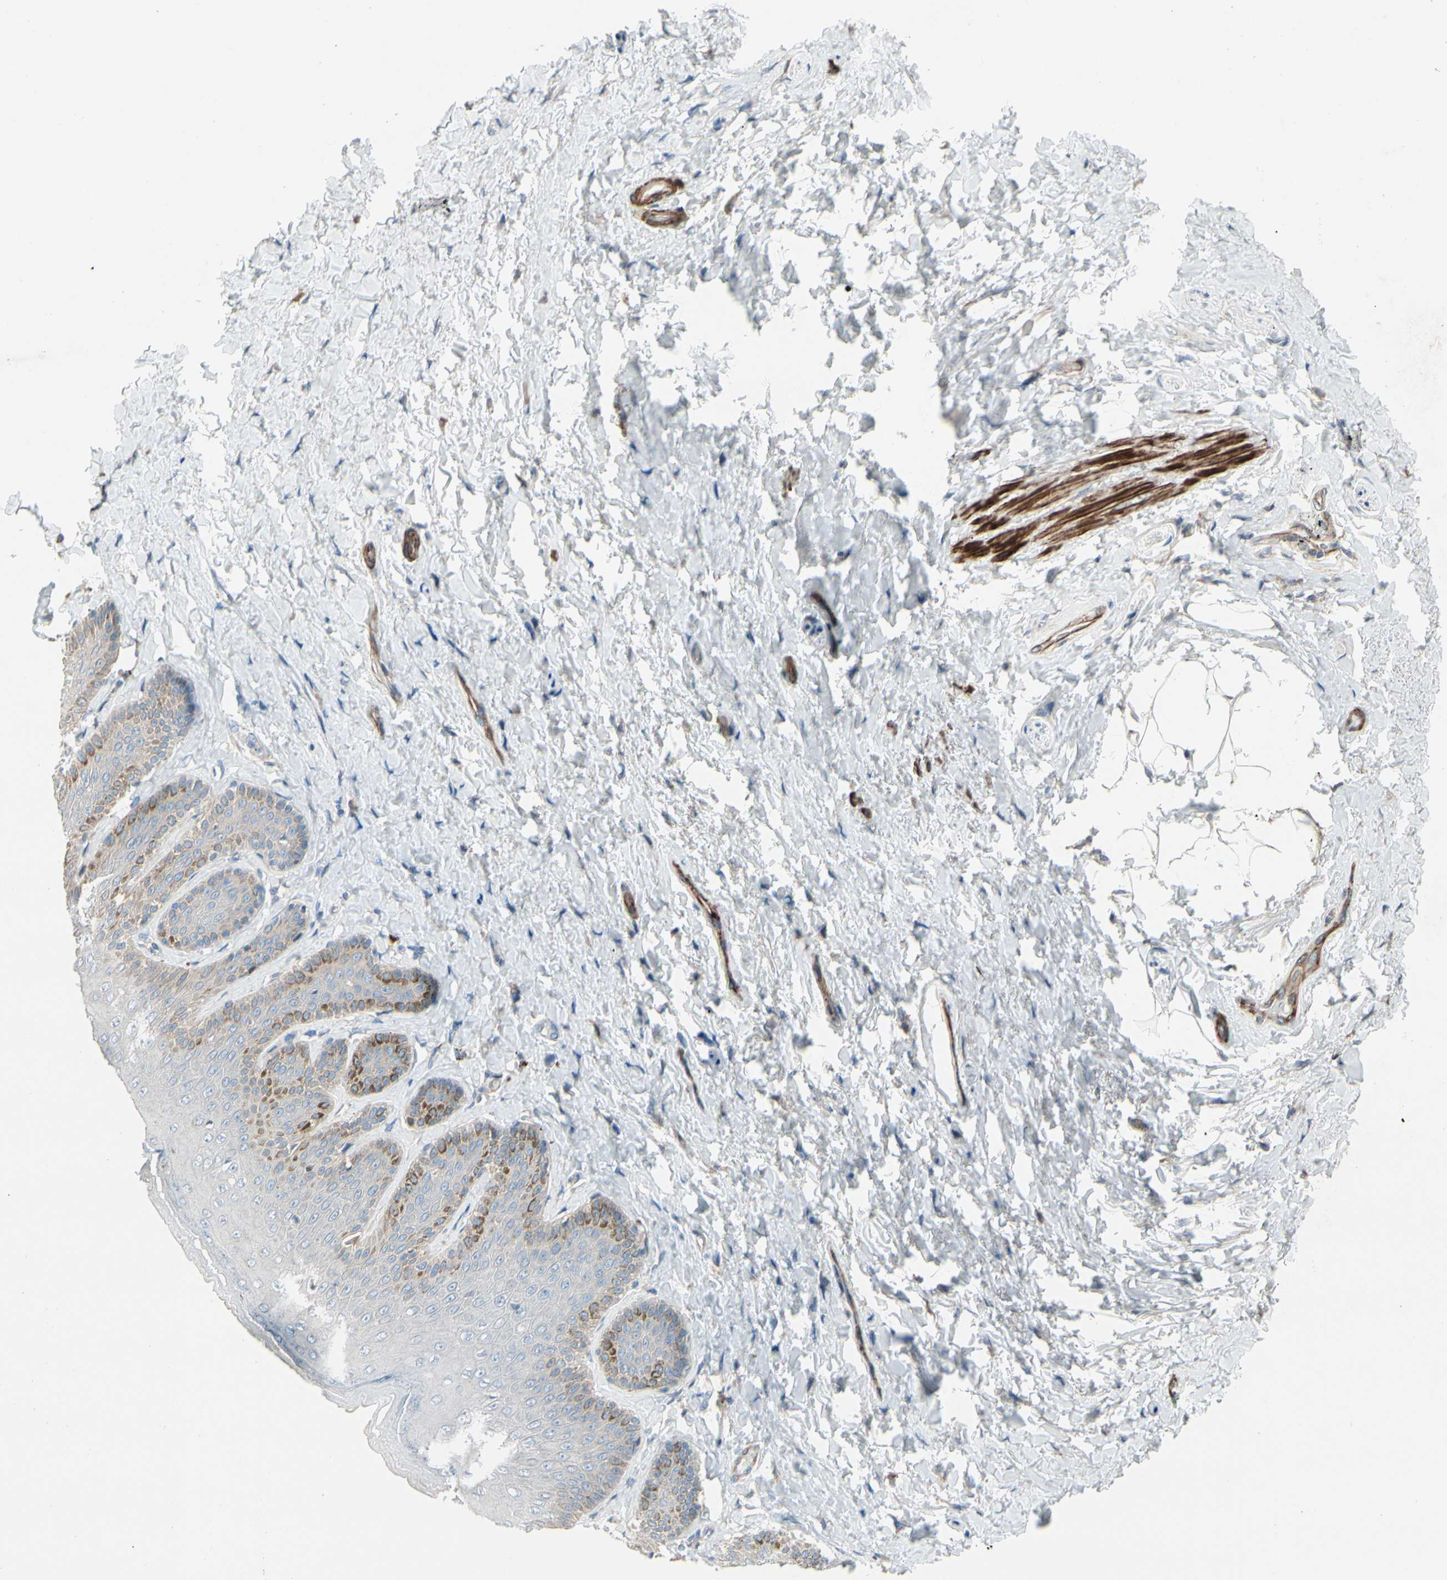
{"staining": {"intensity": "weak", "quantity": "<25%", "location": "cytoplasmic/membranous"}, "tissue": "skin", "cell_type": "Epidermal cells", "image_type": "normal", "snomed": [{"axis": "morphology", "description": "Normal tissue, NOS"}, {"axis": "topography", "description": "Anal"}], "caption": "Immunohistochemical staining of benign skin demonstrates no significant positivity in epidermal cells. Brightfield microscopy of immunohistochemistry stained with DAB (brown) and hematoxylin (blue), captured at high magnification.", "gene": "TPM1", "patient": {"sex": "male", "age": 69}}